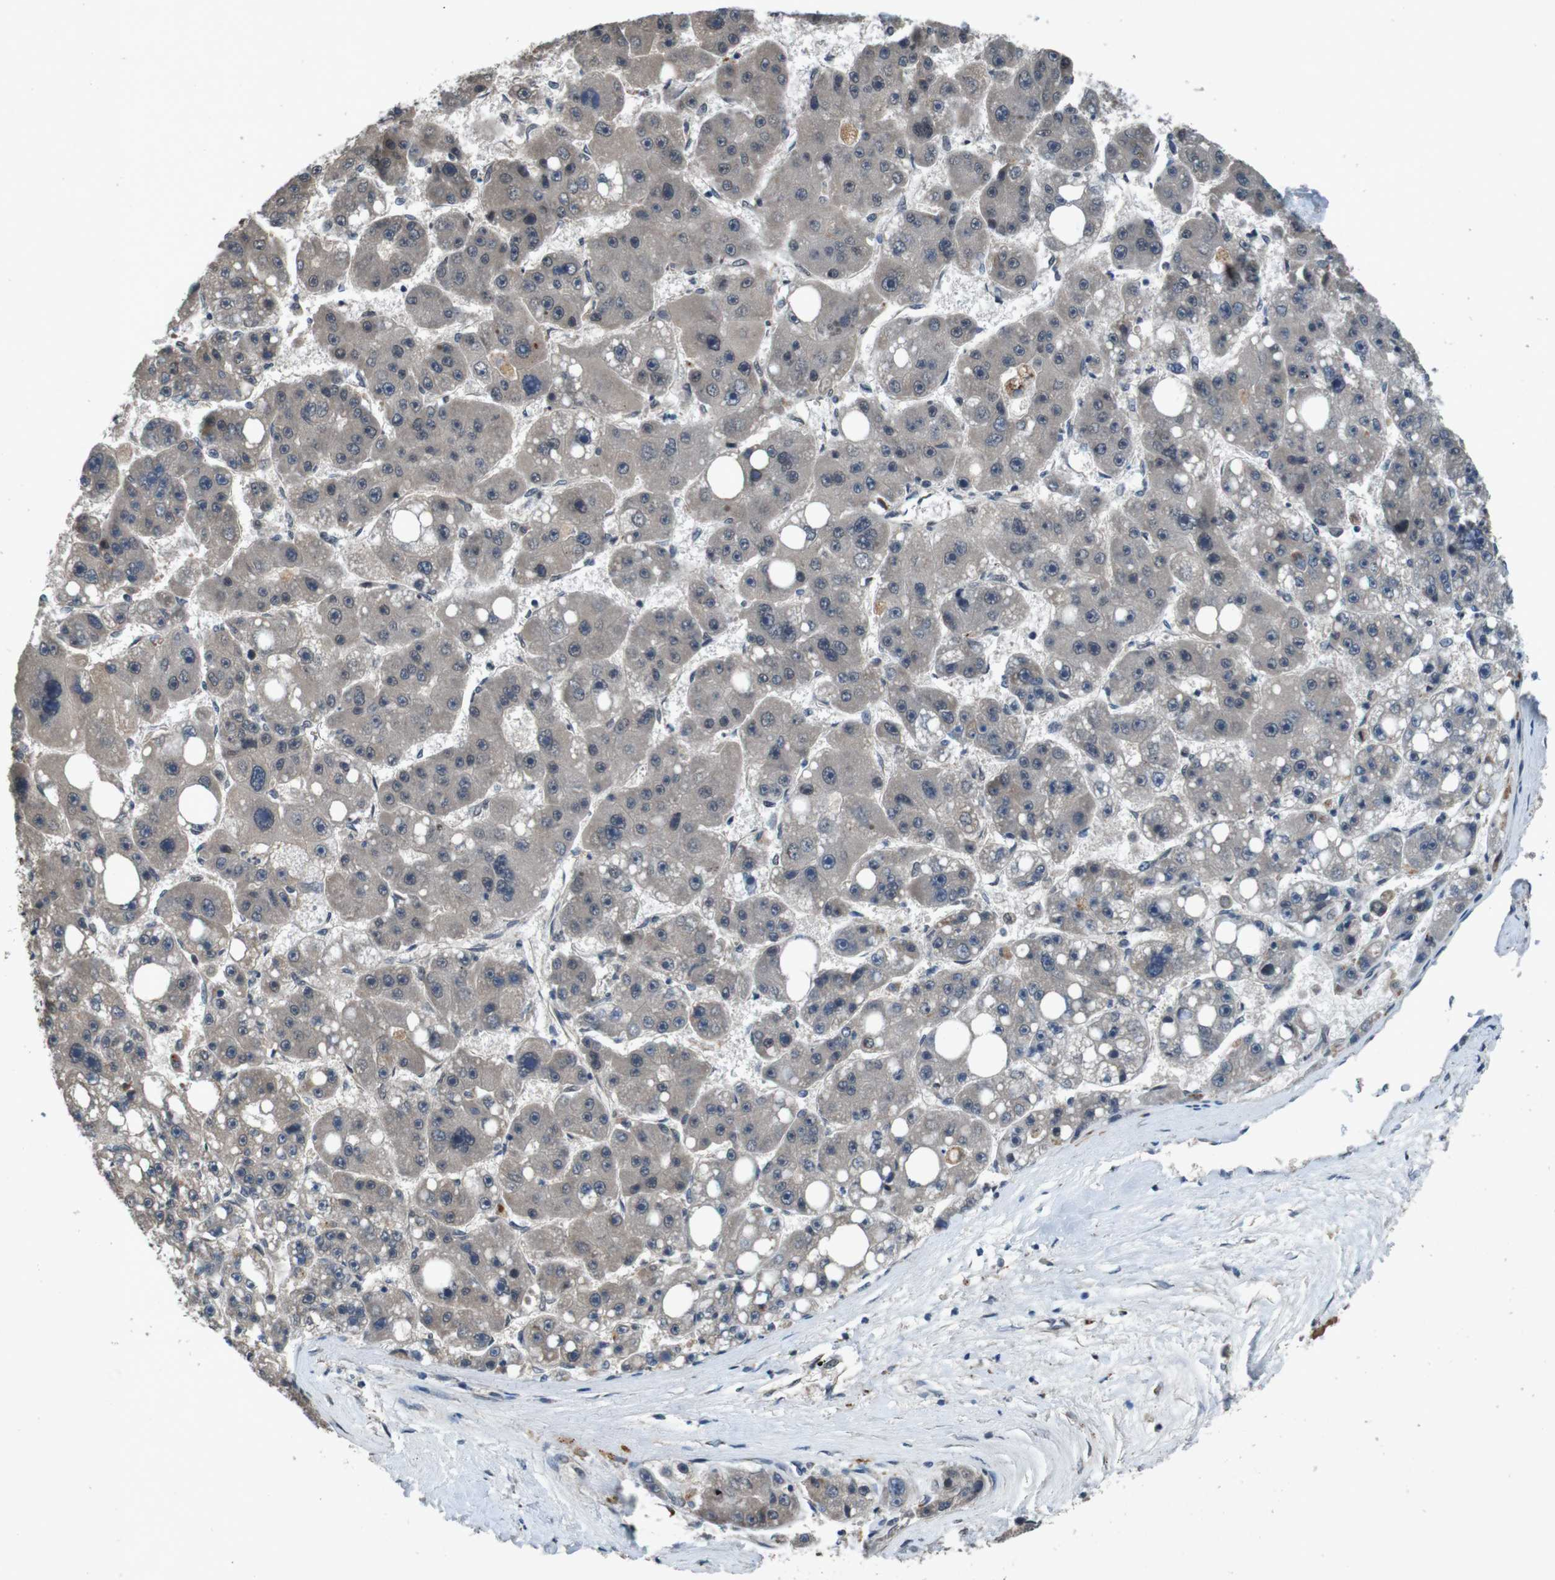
{"staining": {"intensity": "negative", "quantity": "none", "location": "none"}, "tissue": "liver cancer", "cell_type": "Tumor cells", "image_type": "cancer", "snomed": [{"axis": "morphology", "description": "Carcinoma, Hepatocellular, NOS"}, {"axis": "topography", "description": "Liver"}], "caption": "There is no significant expression in tumor cells of liver cancer (hepatocellular carcinoma).", "gene": "SOCS1", "patient": {"sex": "female", "age": 61}}